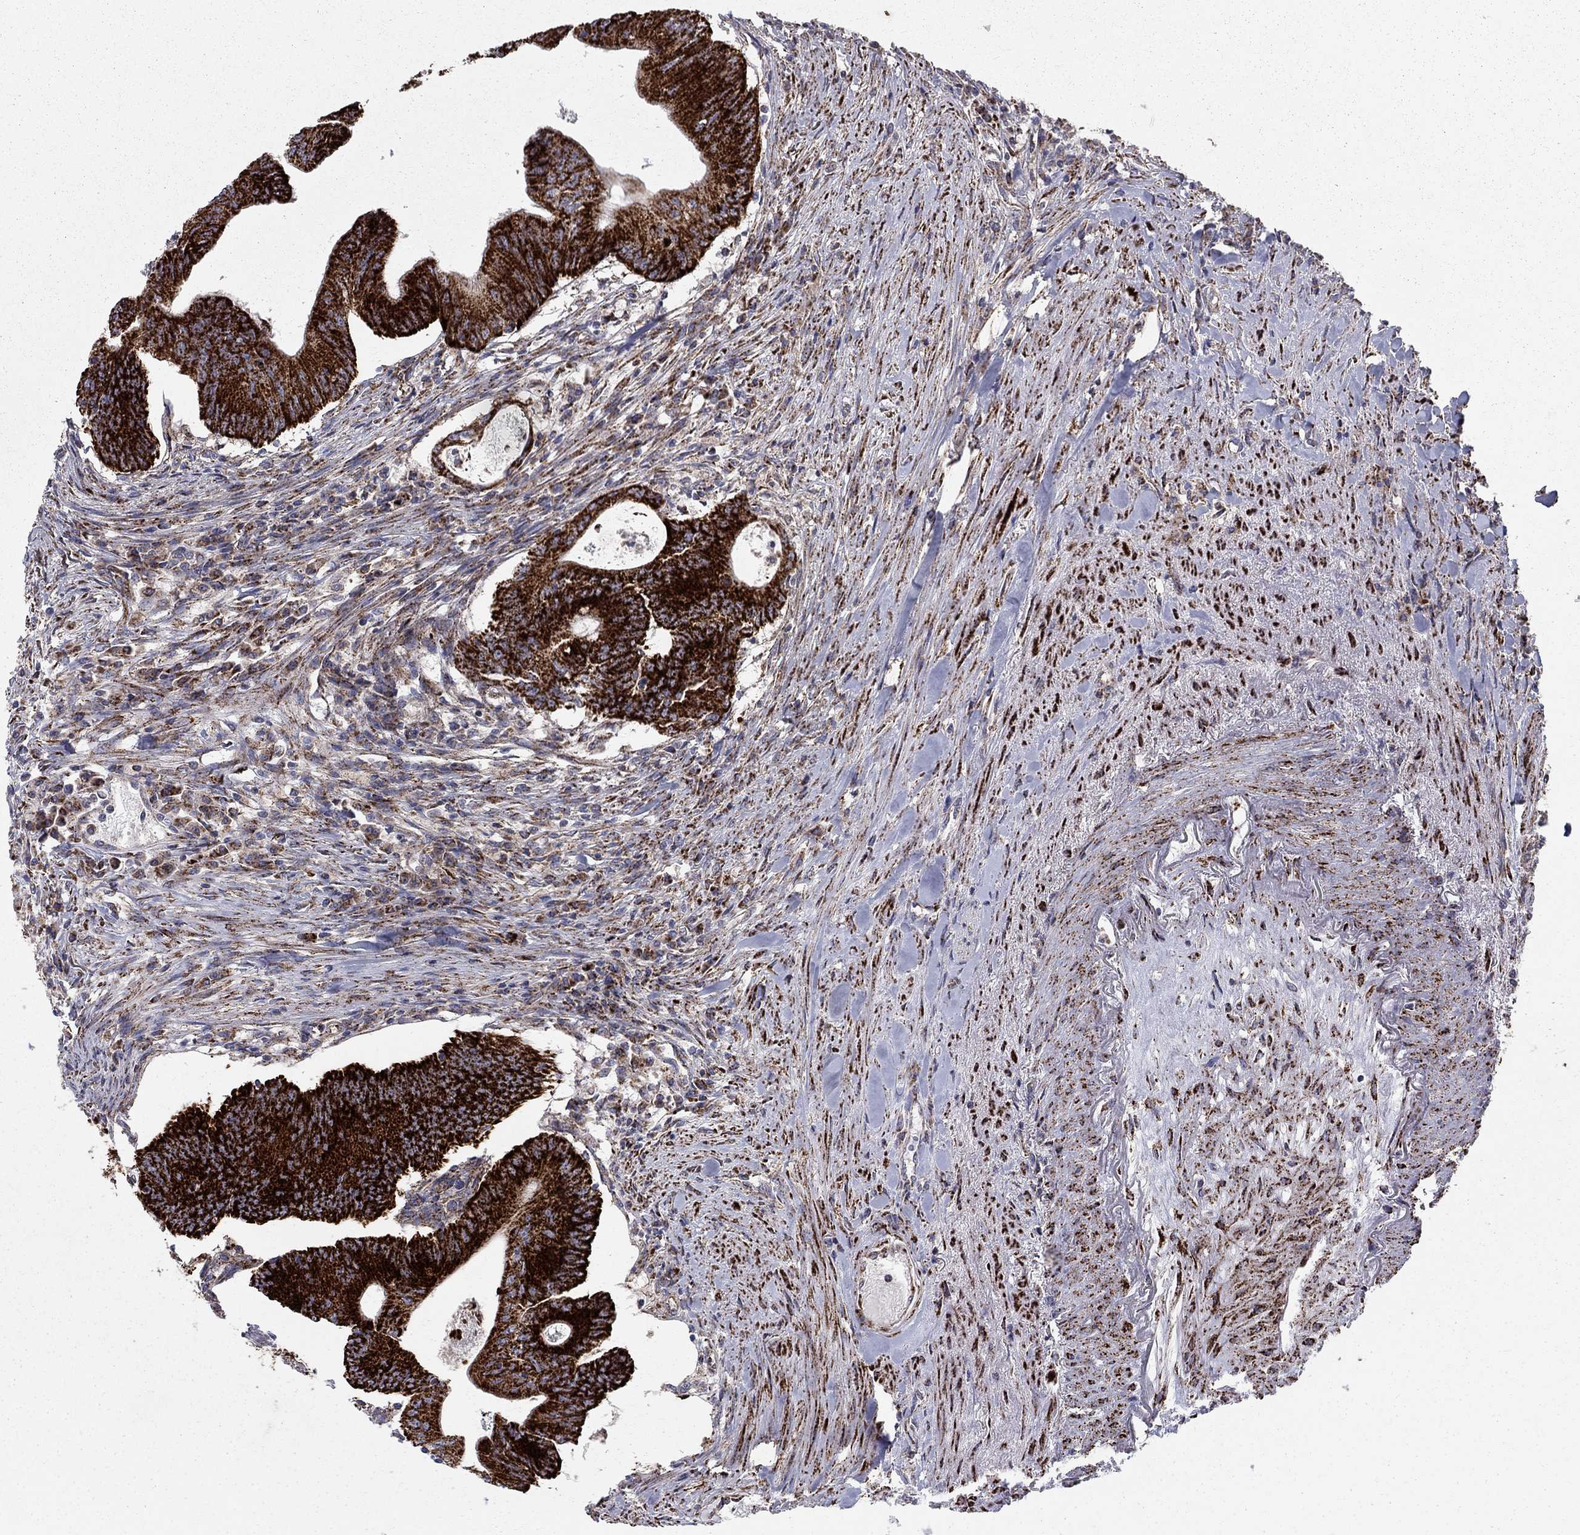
{"staining": {"intensity": "strong", "quantity": ">75%", "location": "cytoplasmic/membranous"}, "tissue": "colorectal cancer", "cell_type": "Tumor cells", "image_type": "cancer", "snomed": [{"axis": "morphology", "description": "Adenocarcinoma, NOS"}, {"axis": "topography", "description": "Colon"}], "caption": "IHC (DAB) staining of human adenocarcinoma (colorectal) exhibits strong cytoplasmic/membranous protein expression in approximately >75% of tumor cells.", "gene": "ALDH1B1", "patient": {"sex": "female", "age": 70}}